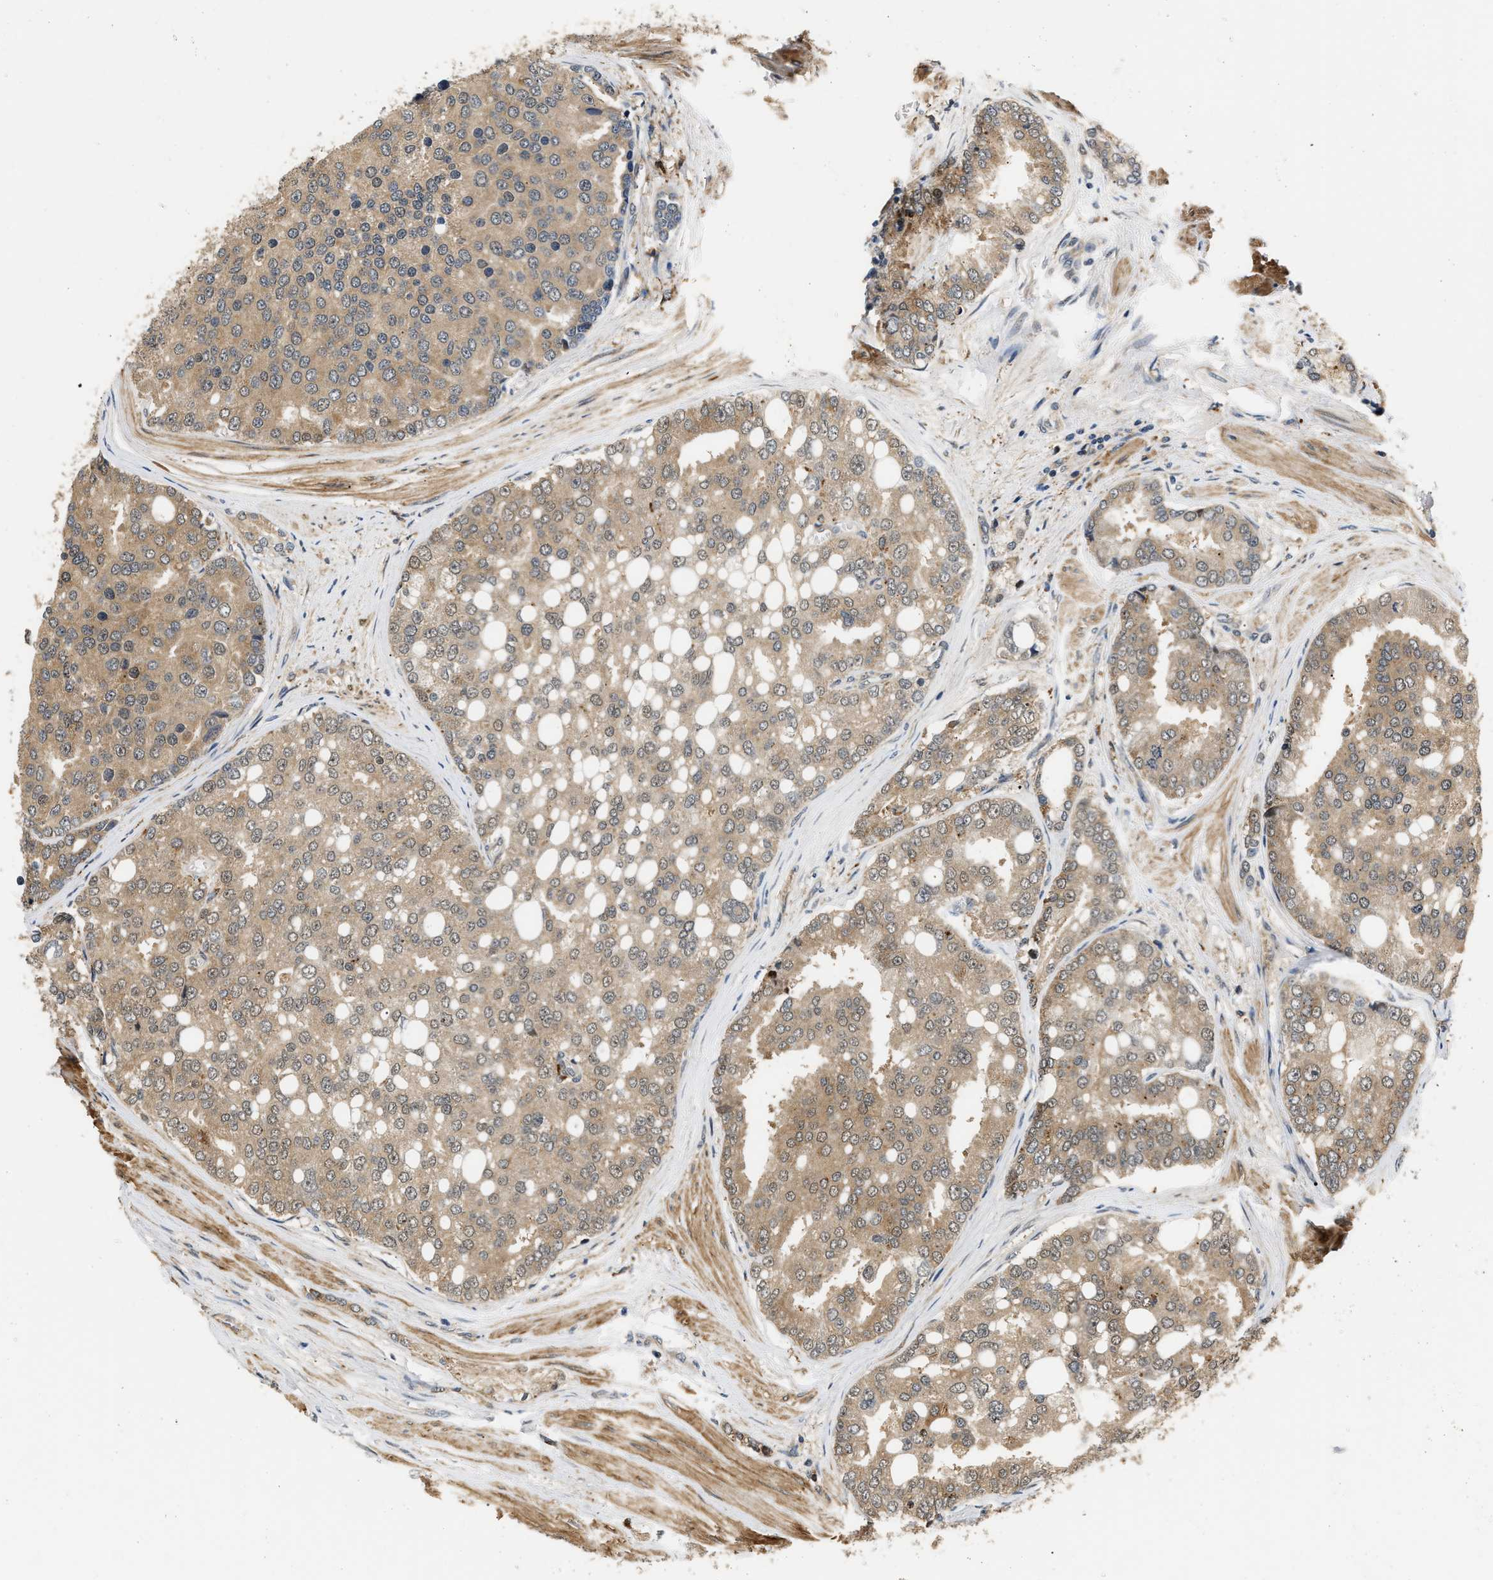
{"staining": {"intensity": "moderate", "quantity": ">75%", "location": "cytoplasmic/membranous,nuclear"}, "tissue": "prostate cancer", "cell_type": "Tumor cells", "image_type": "cancer", "snomed": [{"axis": "morphology", "description": "Adenocarcinoma, High grade"}, {"axis": "topography", "description": "Prostate"}], "caption": "A brown stain shows moderate cytoplasmic/membranous and nuclear staining of a protein in high-grade adenocarcinoma (prostate) tumor cells.", "gene": "LARP6", "patient": {"sex": "male", "age": 50}}